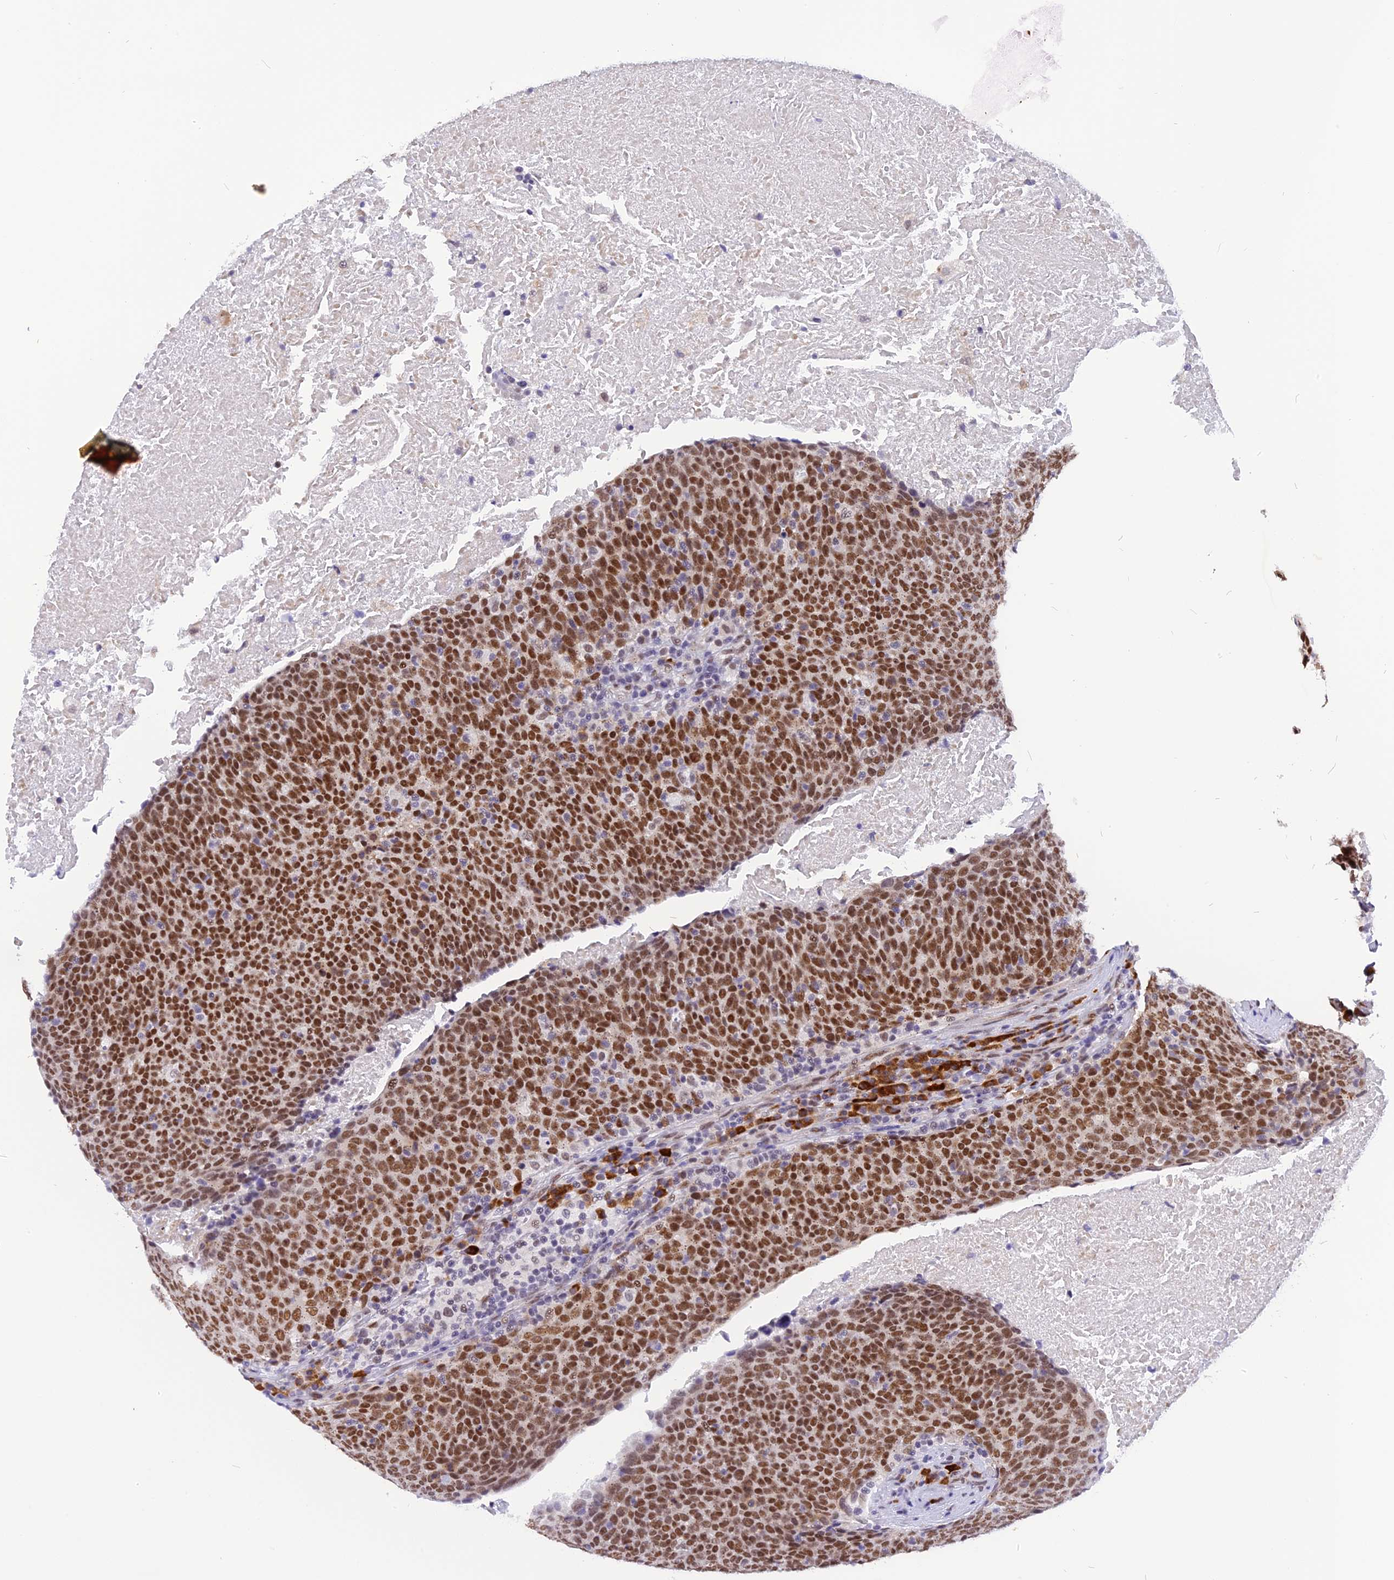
{"staining": {"intensity": "moderate", "quantity": ">75%", "location": "nuclear"}, "tissue": "head and neck cancer", "cell_type": "Tumor cells", "image_type": "cancer", "snomed": [{"axis": "morphology", "description": "Squamous cell carcinoma, NOS"}, {"axis": "morphology", "description": "Squamous cell carcinoma, metastatic, NOS"}, {"axis": "topography", "description": "Lymph node"}, {"axis": "topography", "description": "Head-Neck"}], "caption": "High-magnification brightfield microscopy of squamous cell carcinoma (head and neck) stained with DAB (brown) and counterstained with hematoxylin (blue). tumor cells exhibit moderate nuclear expression is appreciated in about>75% of cells.", "gene": "IRF2BP1", "patient": {"sex": "male", "age": 62}}